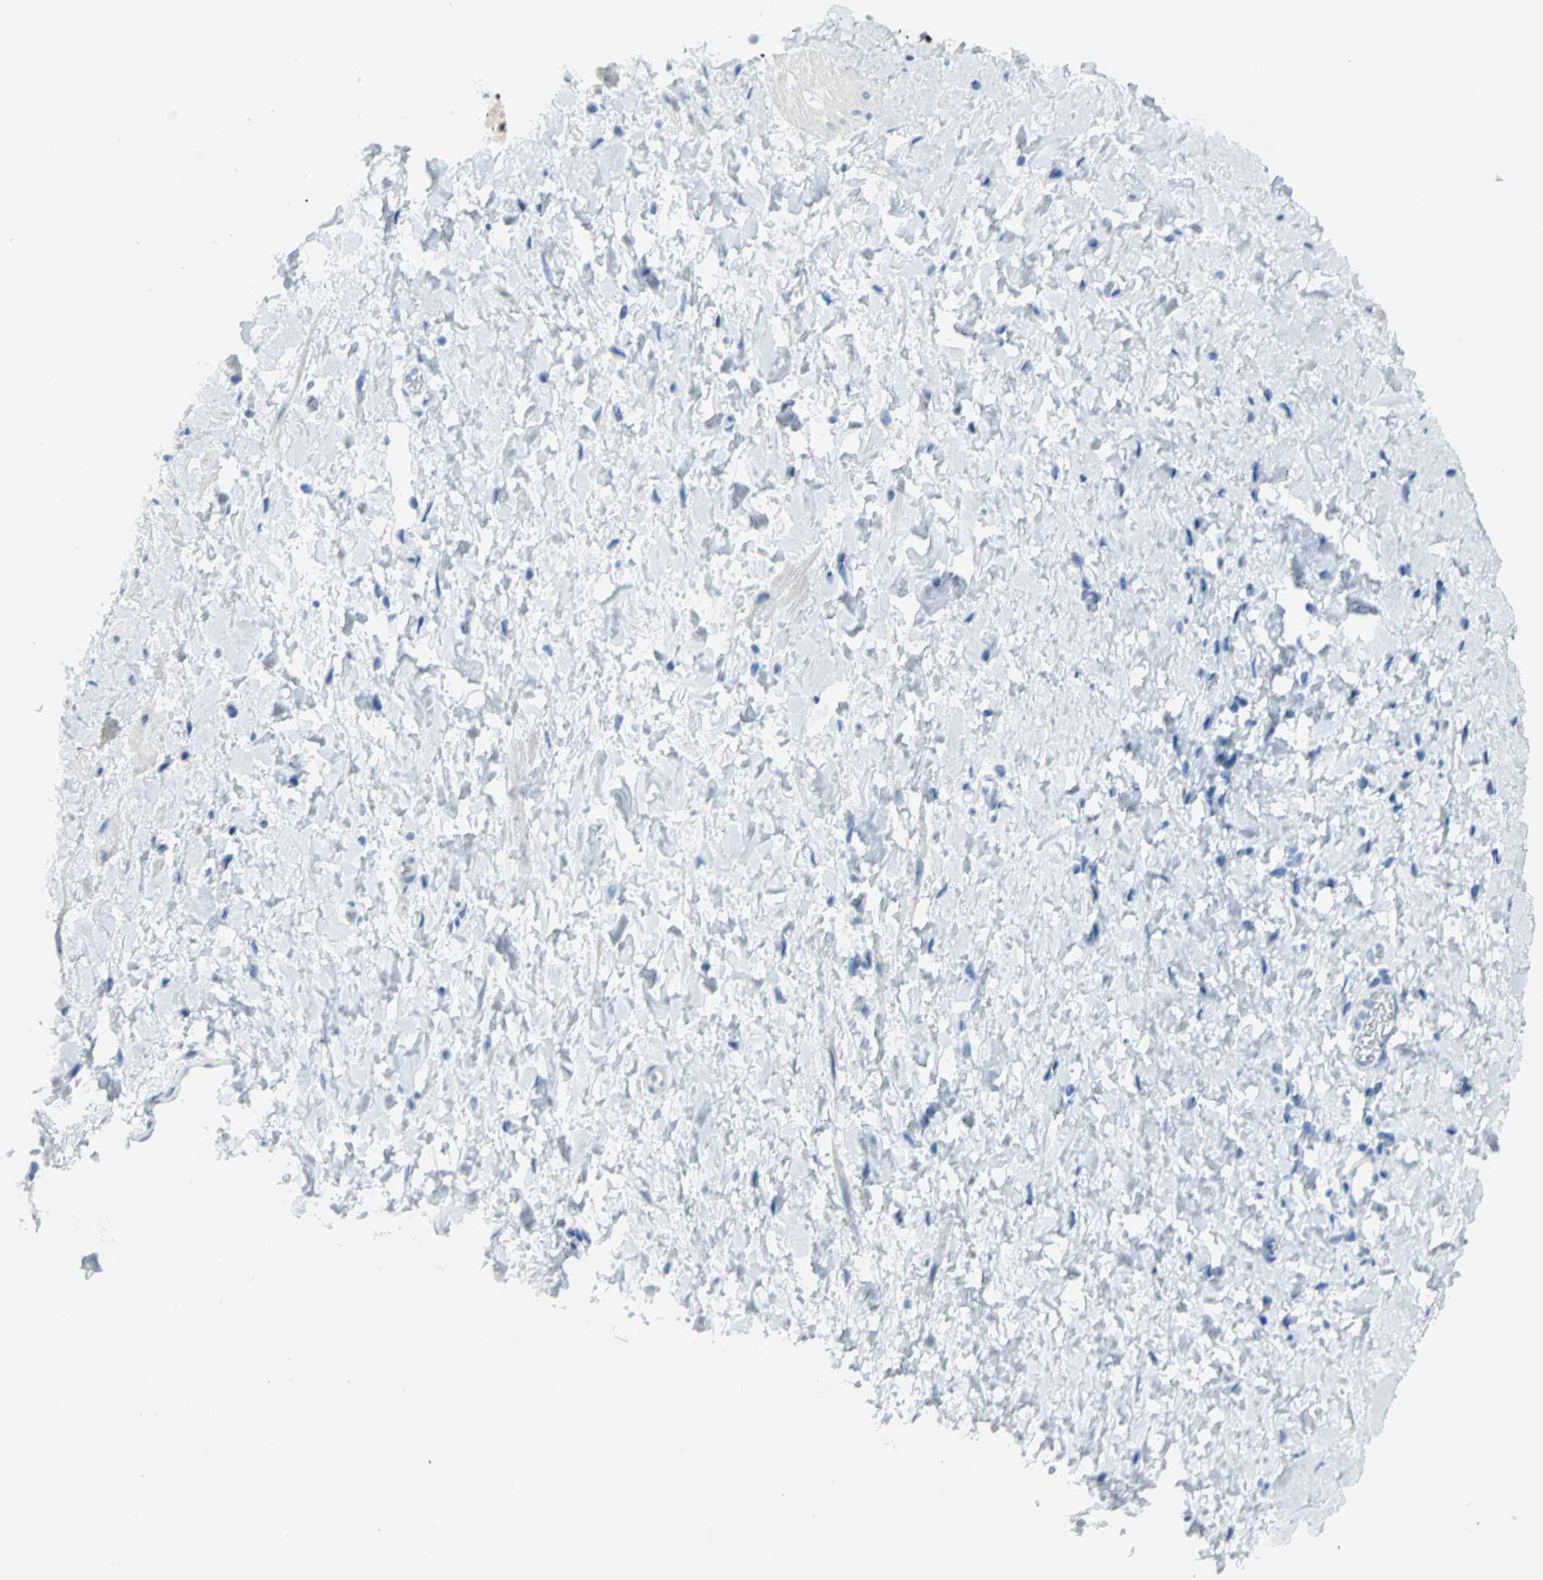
{"staining": {"intensity": "negative", "quantity": "none", "location": "none"}, "tissue": "smooth muscle", "cell_type": "Smooth muscle cells", "image_type": "normal", "snomed": [{"axis": "morphology", "description": "Normal tissue, NOS"}, {"axis": "topography", "description": "Smooth muscle"}], "caption": "Micrograph shows no significant protein expression in smooth muscle cells of benign smooth muscle. (Stains: DAB immunohistochemistry (IHC) with hematoxylin counter stain, Microscopy: brightfield microscopy at high magnification).", "gene": "MCM3", "patient": {"sex": "male", "age": 16}}